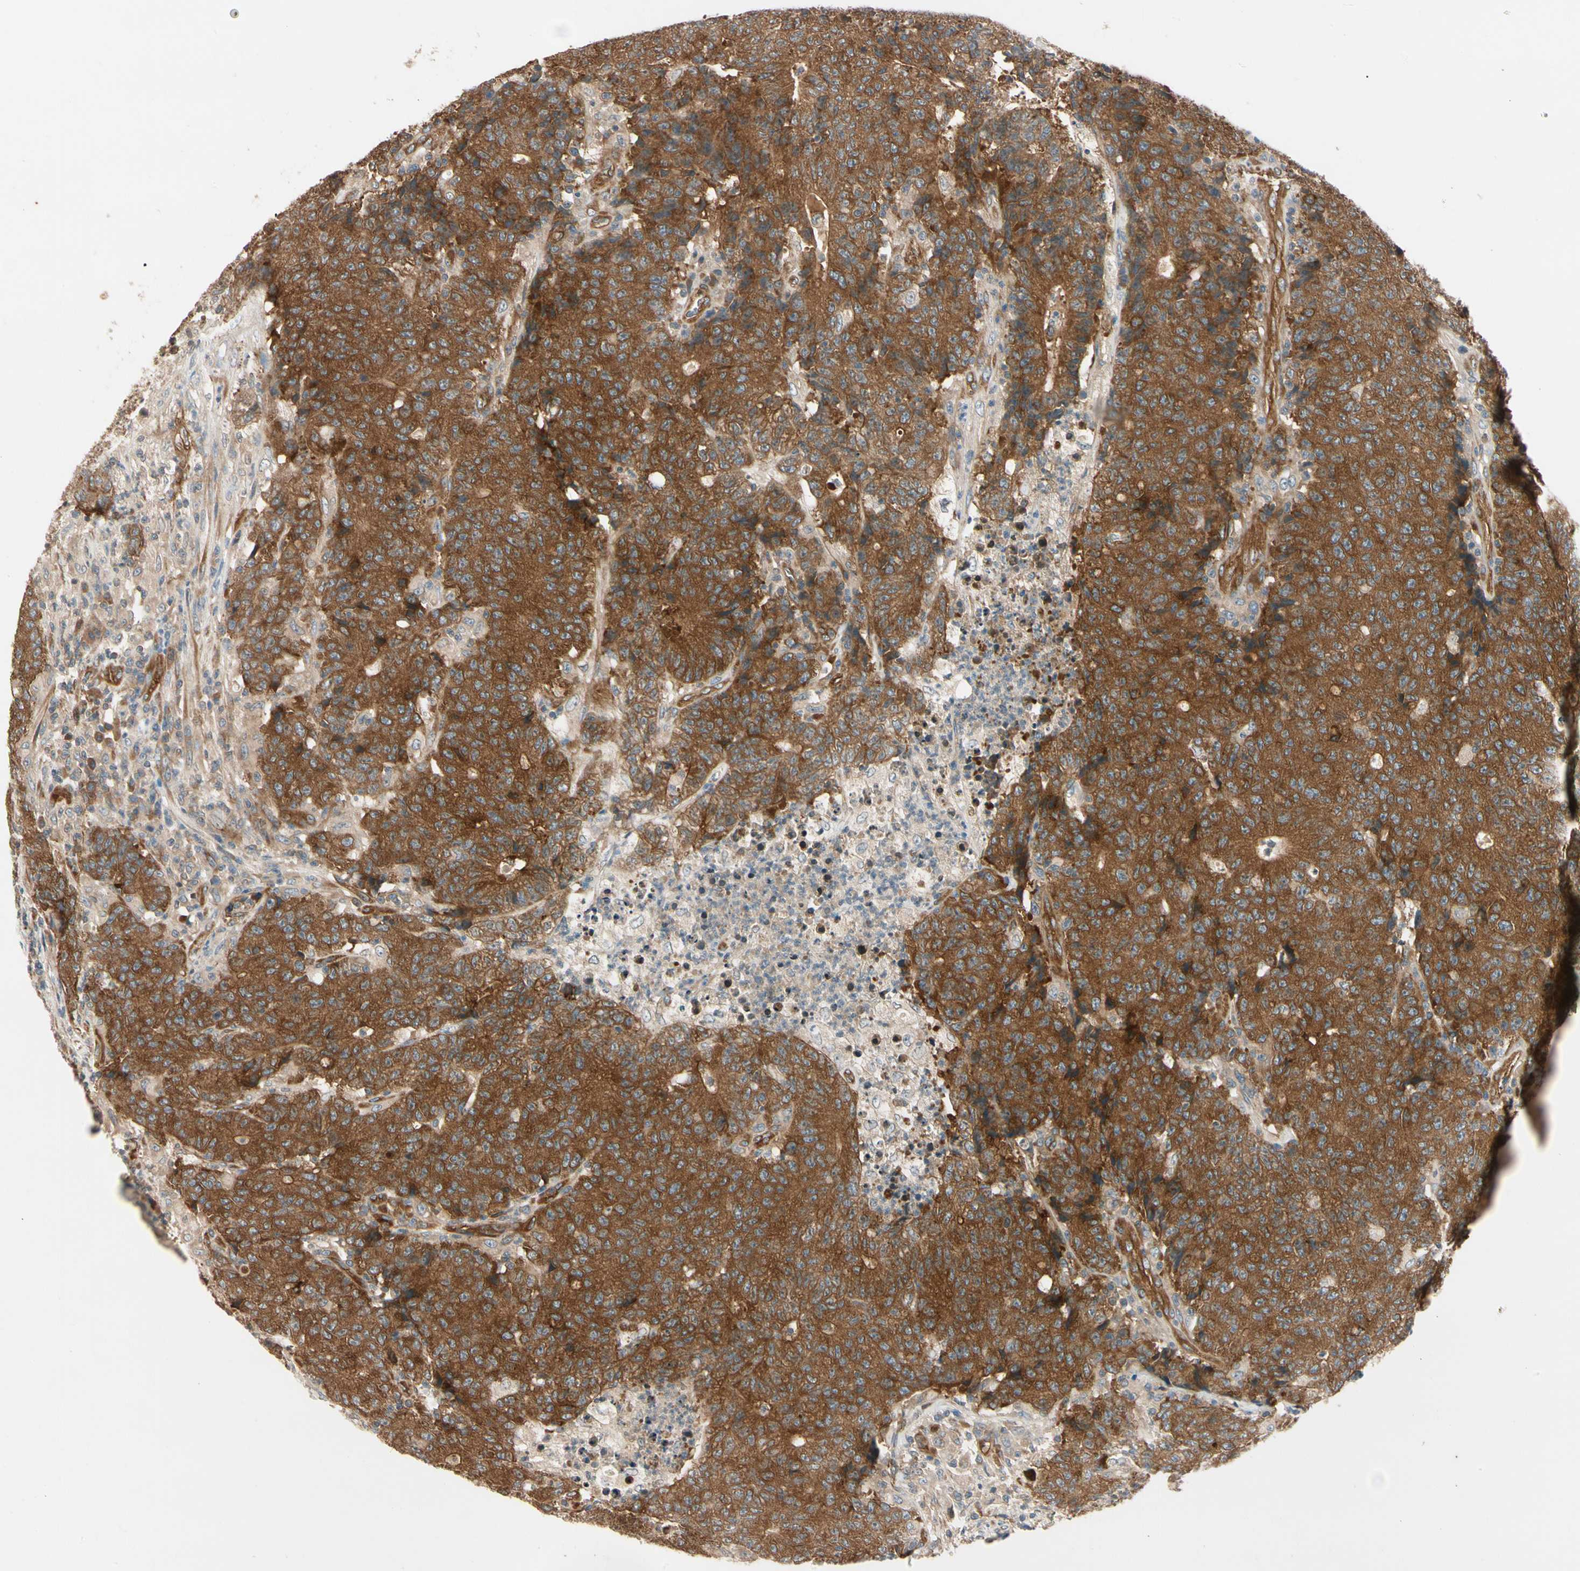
{"staining": {"intensity": "strong", "quantity": ">75%", "location": "cytoplasmic/membranous"}, "tissue": "colorectal cancer", "cell_type": "Tumor cells", "image_type": "cancer", "snomed": [{"axis": "morphology", "description": "Normal tissue, NOS"}, {"axis": "morphology", "description": "Adenocarcinoma, NOS"}, {"axis": "topography", "description": "Colon"}], "caption": "Brown immunohistochemical staining in human colorectal adenocarcinoma demonstrates strong cytoplasmic/membranous staining in approximately >75% of tumor cells.", "gene": "ROCK2", "patient": {"sex": "female", "age": 75}}